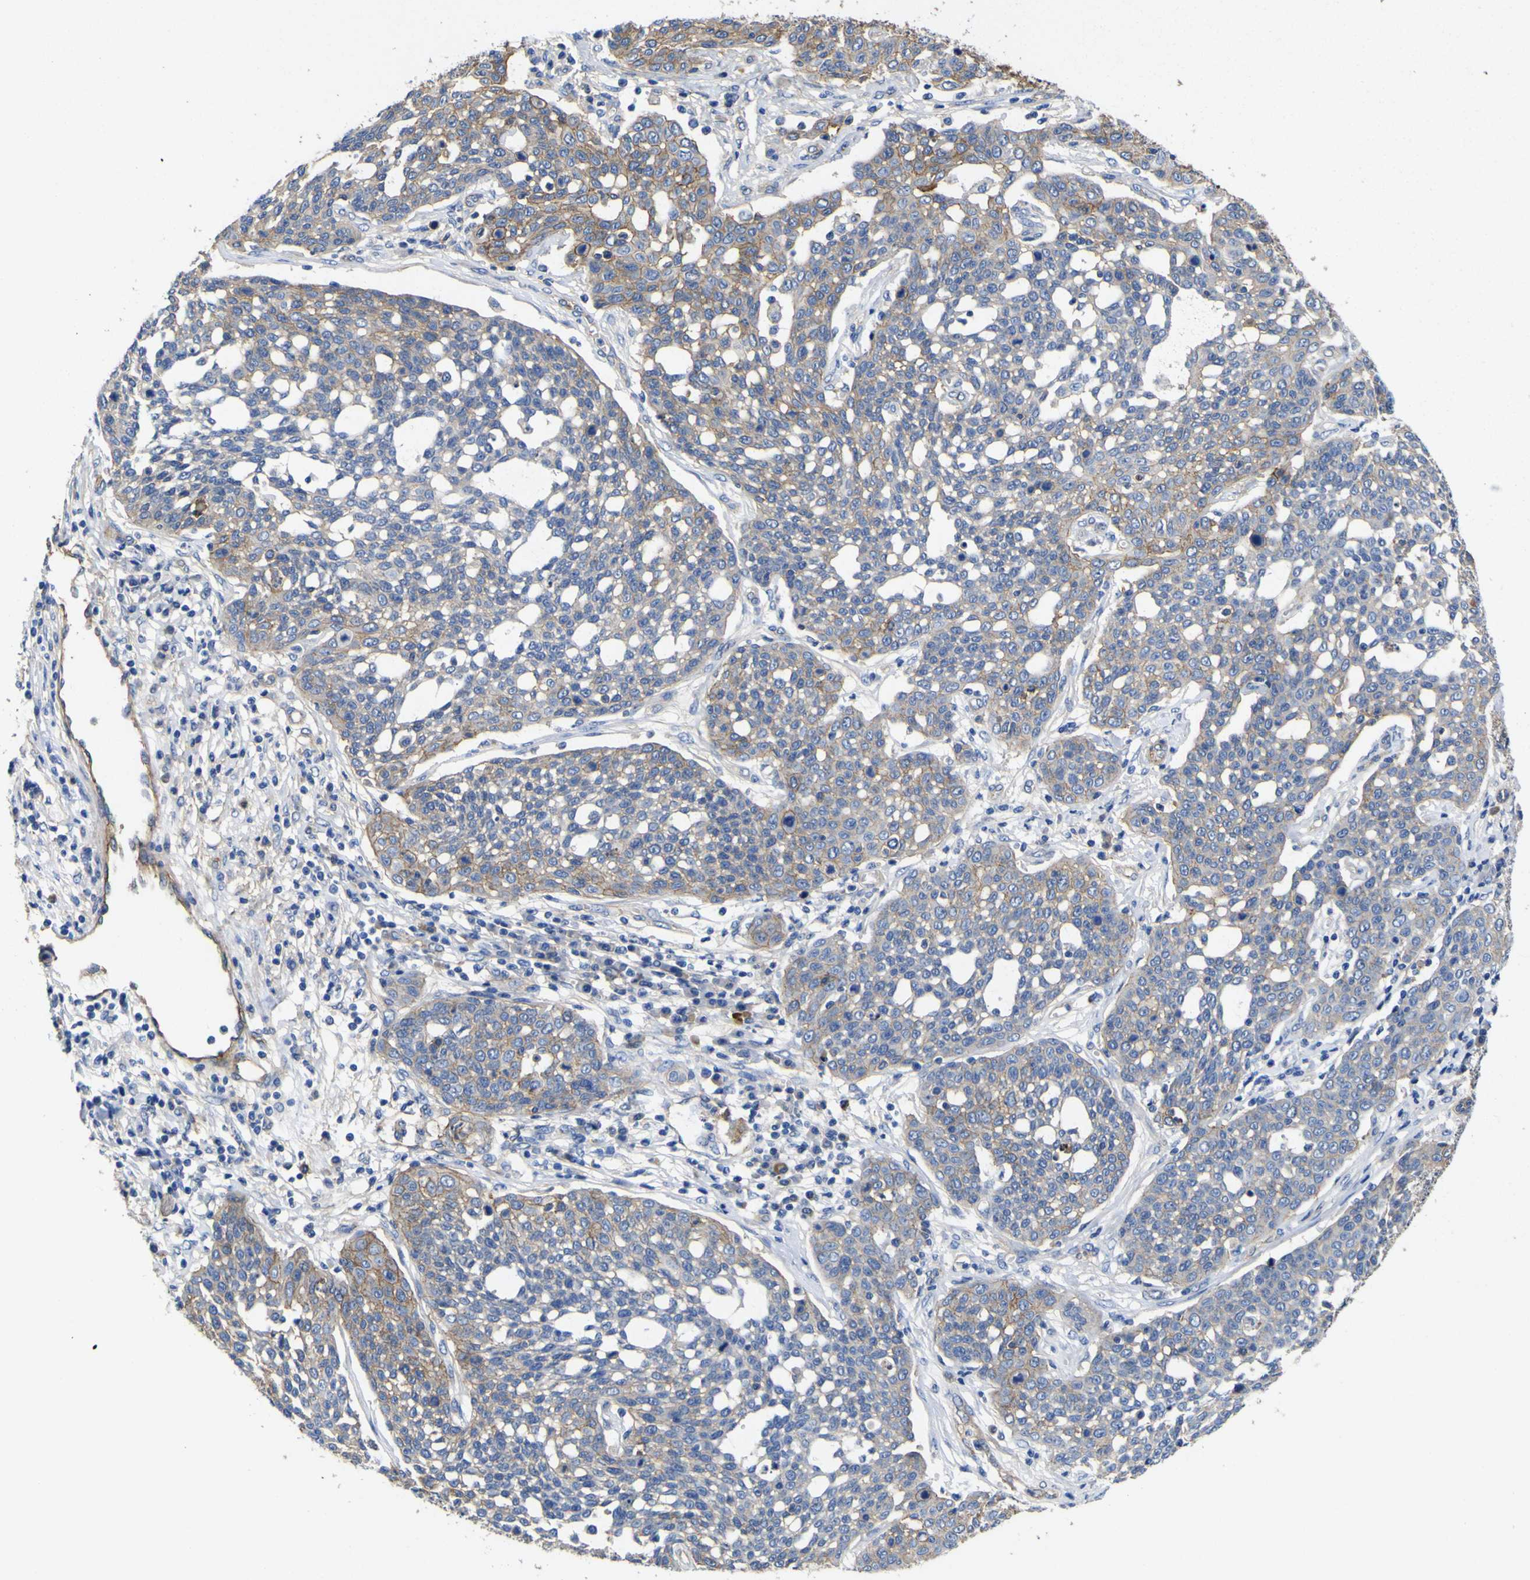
{"staining": {"intensity": "weak", "quantity": "25%-75%", "location": "cytoplasmic/membranous"}, "tissue": "cervical cancer", "cell_type": "Tumor cells", "image_type": "cancer", "snomed": [{"axis": "morphology", "description": "Squamous cell carcinoma, NOS"}, {"axis": "topography", "description": "Cervix"}], "caption": "Immunohistochemistry (IHC) of cervical squamous cell carcinoma reveals low levels of weak cytoplasmic/membranous positivity in approximately 25%-75% of tumor cells.", "gene": "CD151", "patient": {"sex": "female", "age": 34}}